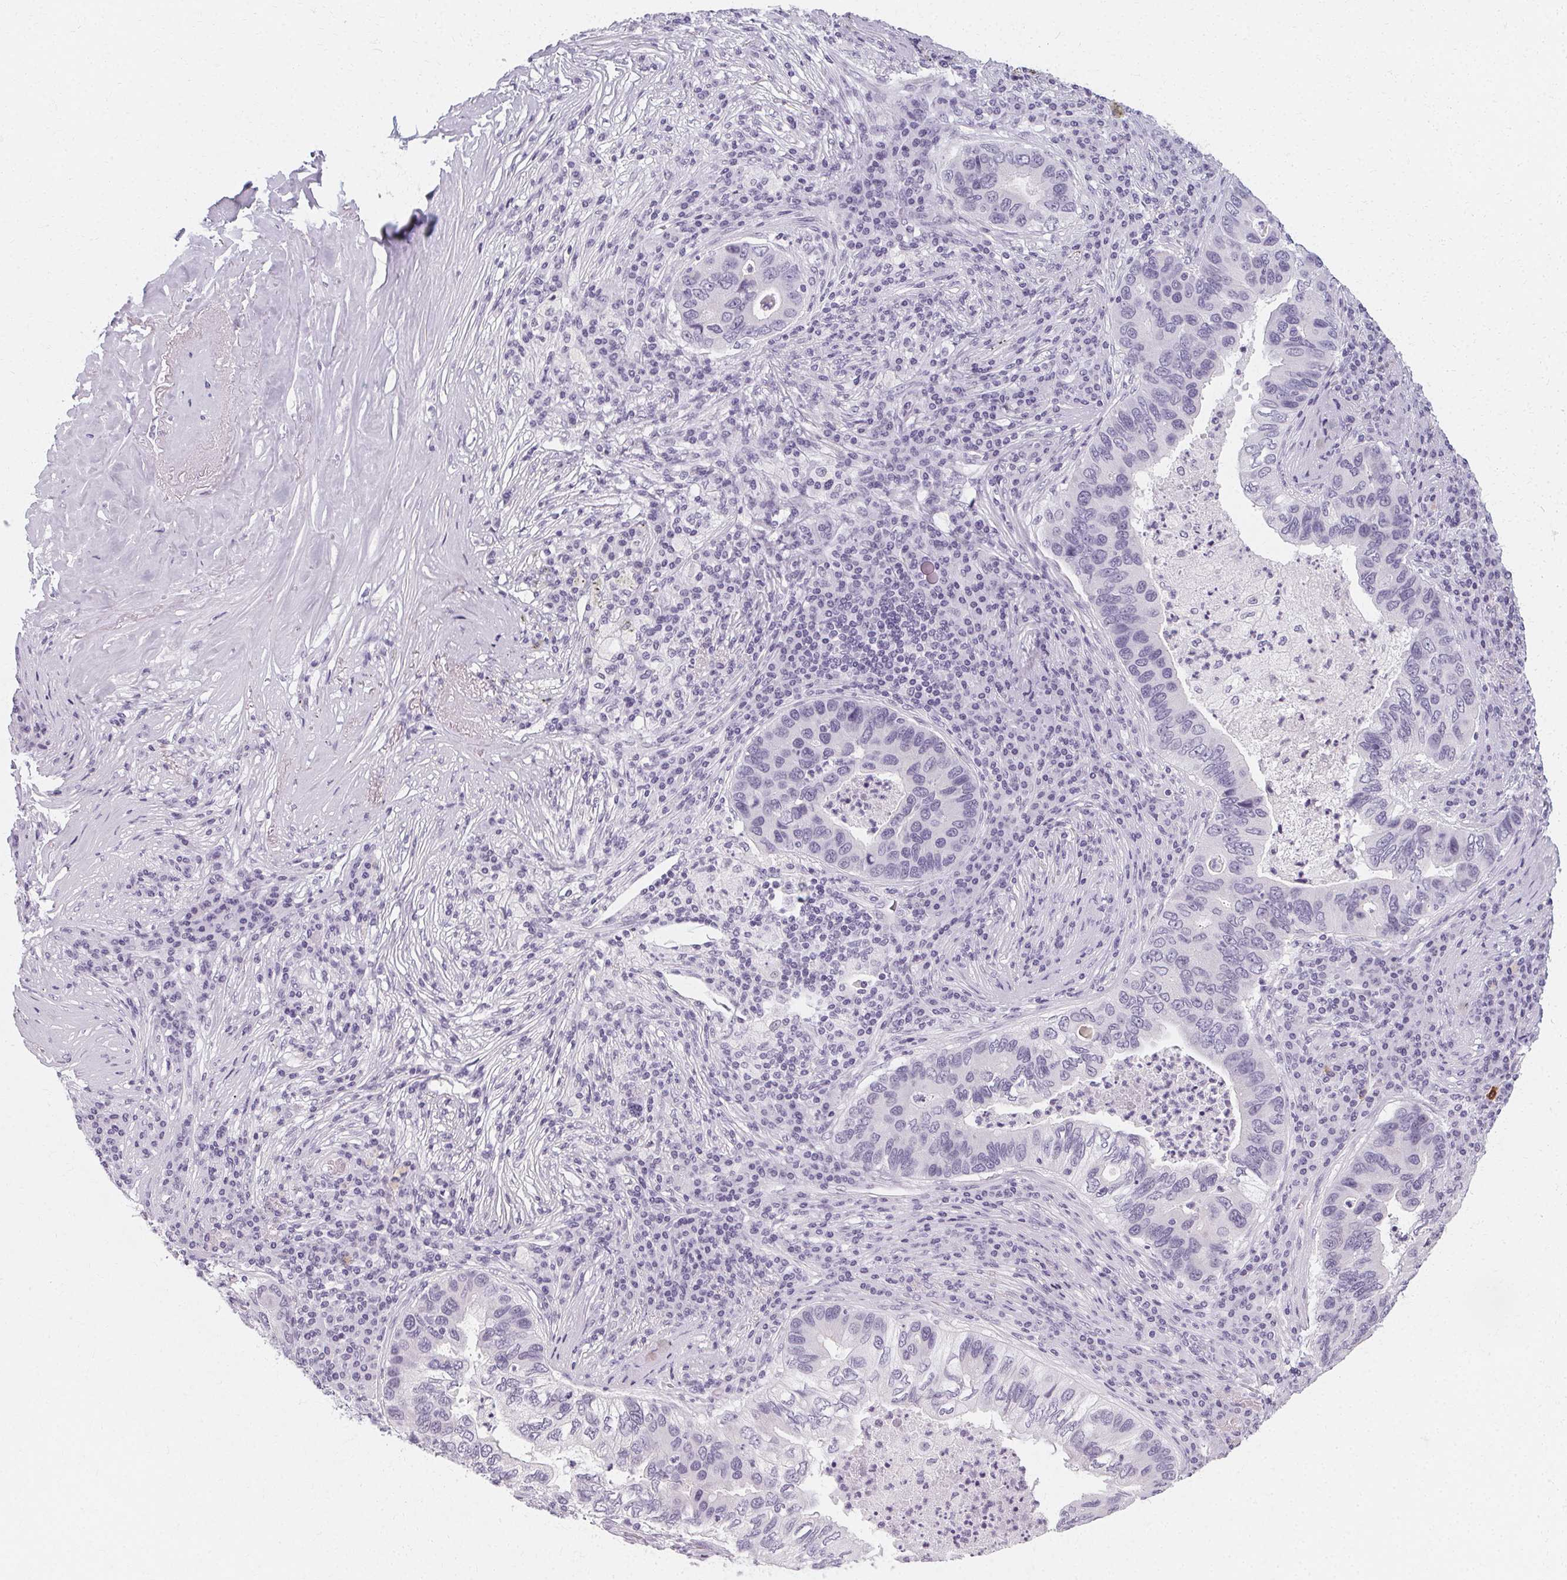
{"staining": {"intensity": "negative", "quantity": "none", "location": "none"}, "tissue": "lung cancer", "cell_type": "Tumor cells", "image_type": "cancer", "snomed": [{"axis": "morphology", "description": "Adenocarcinoma, NOS"}, {"axis": "morphology", "description": "Adenocarcinoma, metastatic, NOS"}, {"axis": "topography", "description": "Lymph node"}, {"axis": "topography", "description": "Lung"}], "caption": "Protein analysis of metastatic adenocarcinoma (lung) reveals no significant staining in tumor cells.", "gene": "SYNPR", "patient": {"sex": "female", "age": 54}}